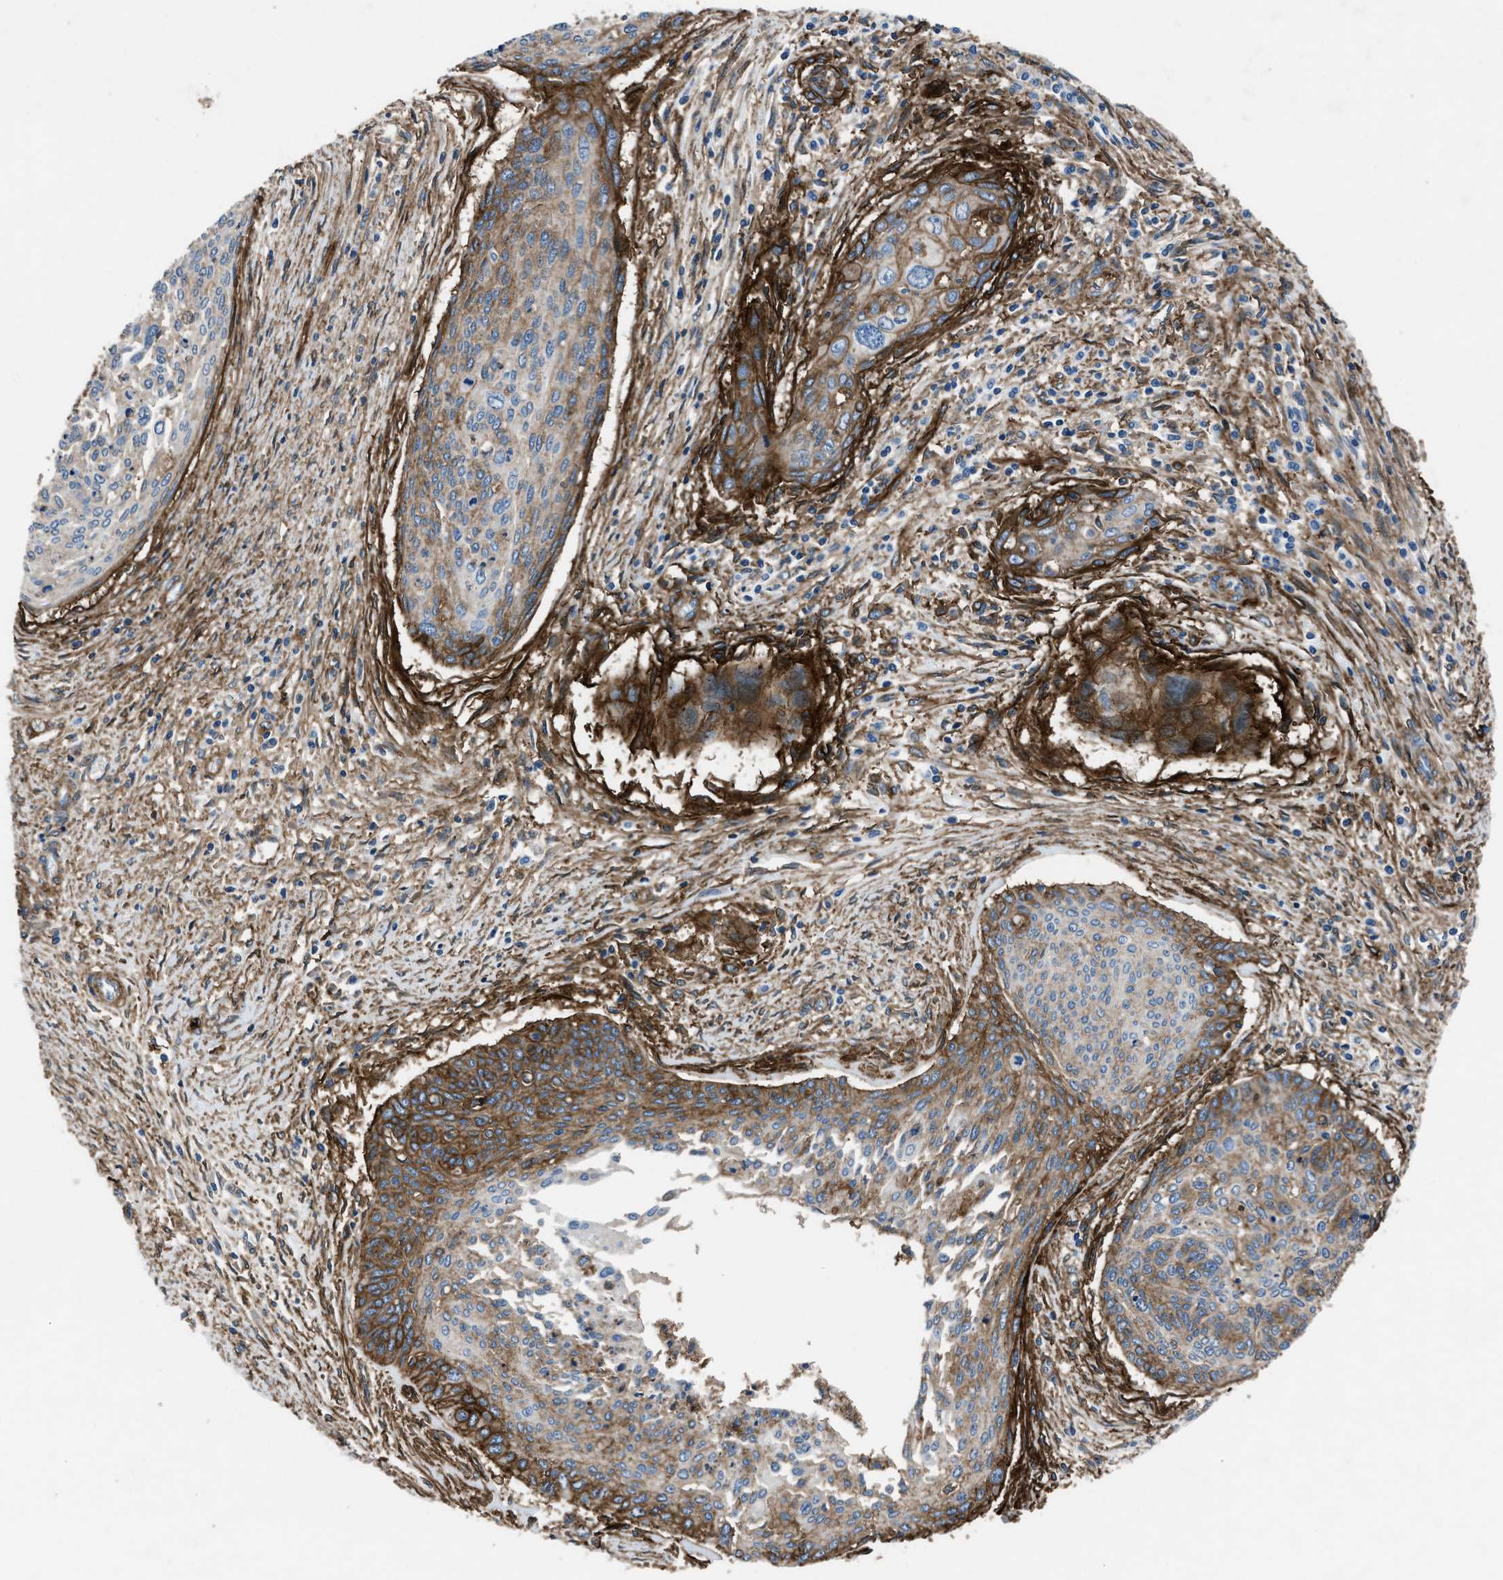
{"staining": {"intensity": "moderate", "quantity": ">75%", "location": "cytoplasmic/membranous"}, "tissue": "cervical cancer", "cell_type": "Tumor cells", "image_type": "cancer", "snomed": [{"axis": "morphology", "description": "Squamous cell carcinoma, NOS"}, {"axis": "topography", "description": "Cervix"}], "caption": "Brown immunohistochemical staining in human squamous cell carcinoma (cervical) demonstrates moderate cytoplasmic/membranous staining in approximately >75% of tumor cells. (DAB IHC, brown staining for protein, blue staining for nuclei).", "gene": "CD276", "patient": {"sex": "female", "age": 55}}